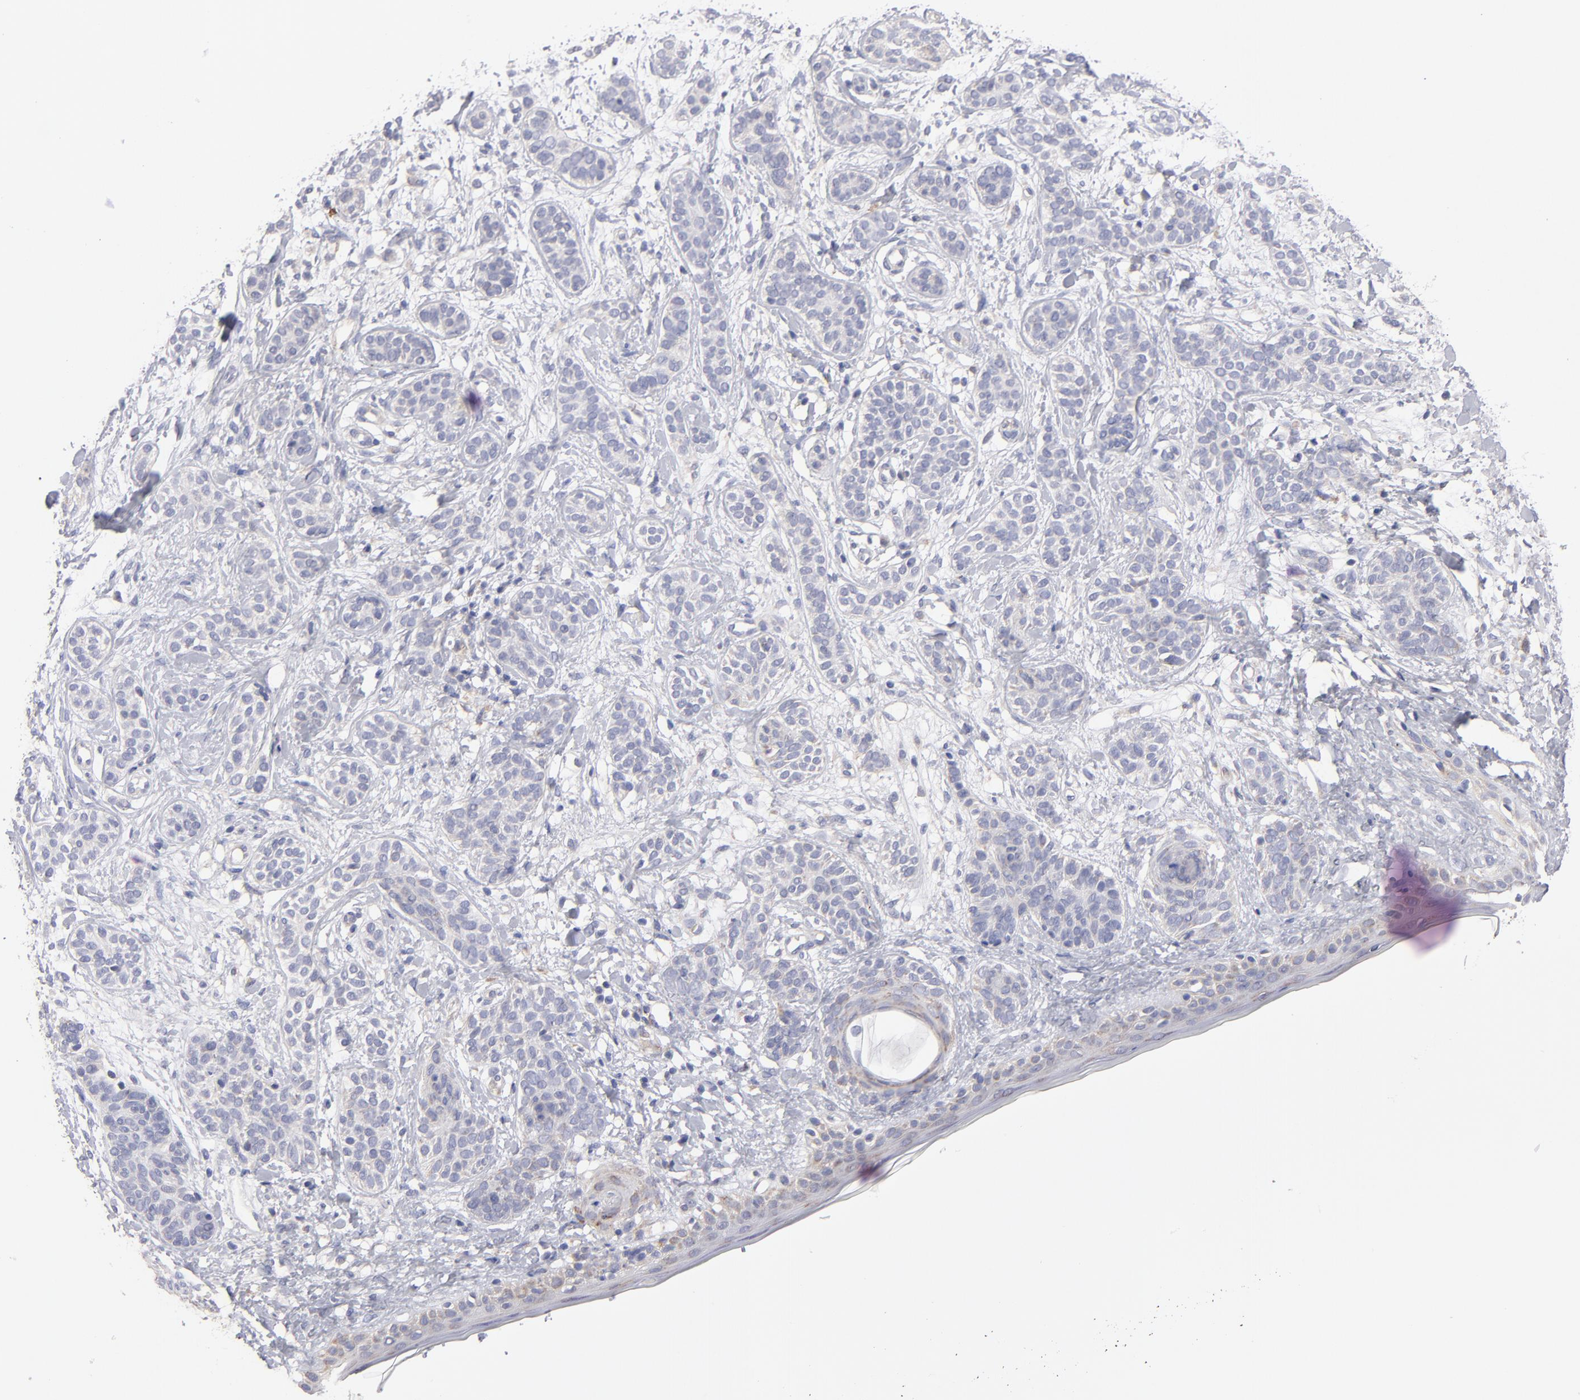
{"staining": {"intensity": "weak", "quantity": "<25%", "location": "cytoplasmic/membranous"}, "tissue": "skin cancer", "cell_type": "Tumor cells", "image_type": "cancer", "snomed": [{"axis": "morphology", "description": "Normal tissue, NOS"}, {"axis": "morphology", "description": "Basal cell carcinoma"}, {"axis": "topography", "description": "Skin"}], "caption": "Image shows no protein positivity in tumor cells of basal cell carcinoma (skin) tissue.", "gene": "HCCS", "patient": {"sex": "male", "age": 63}}